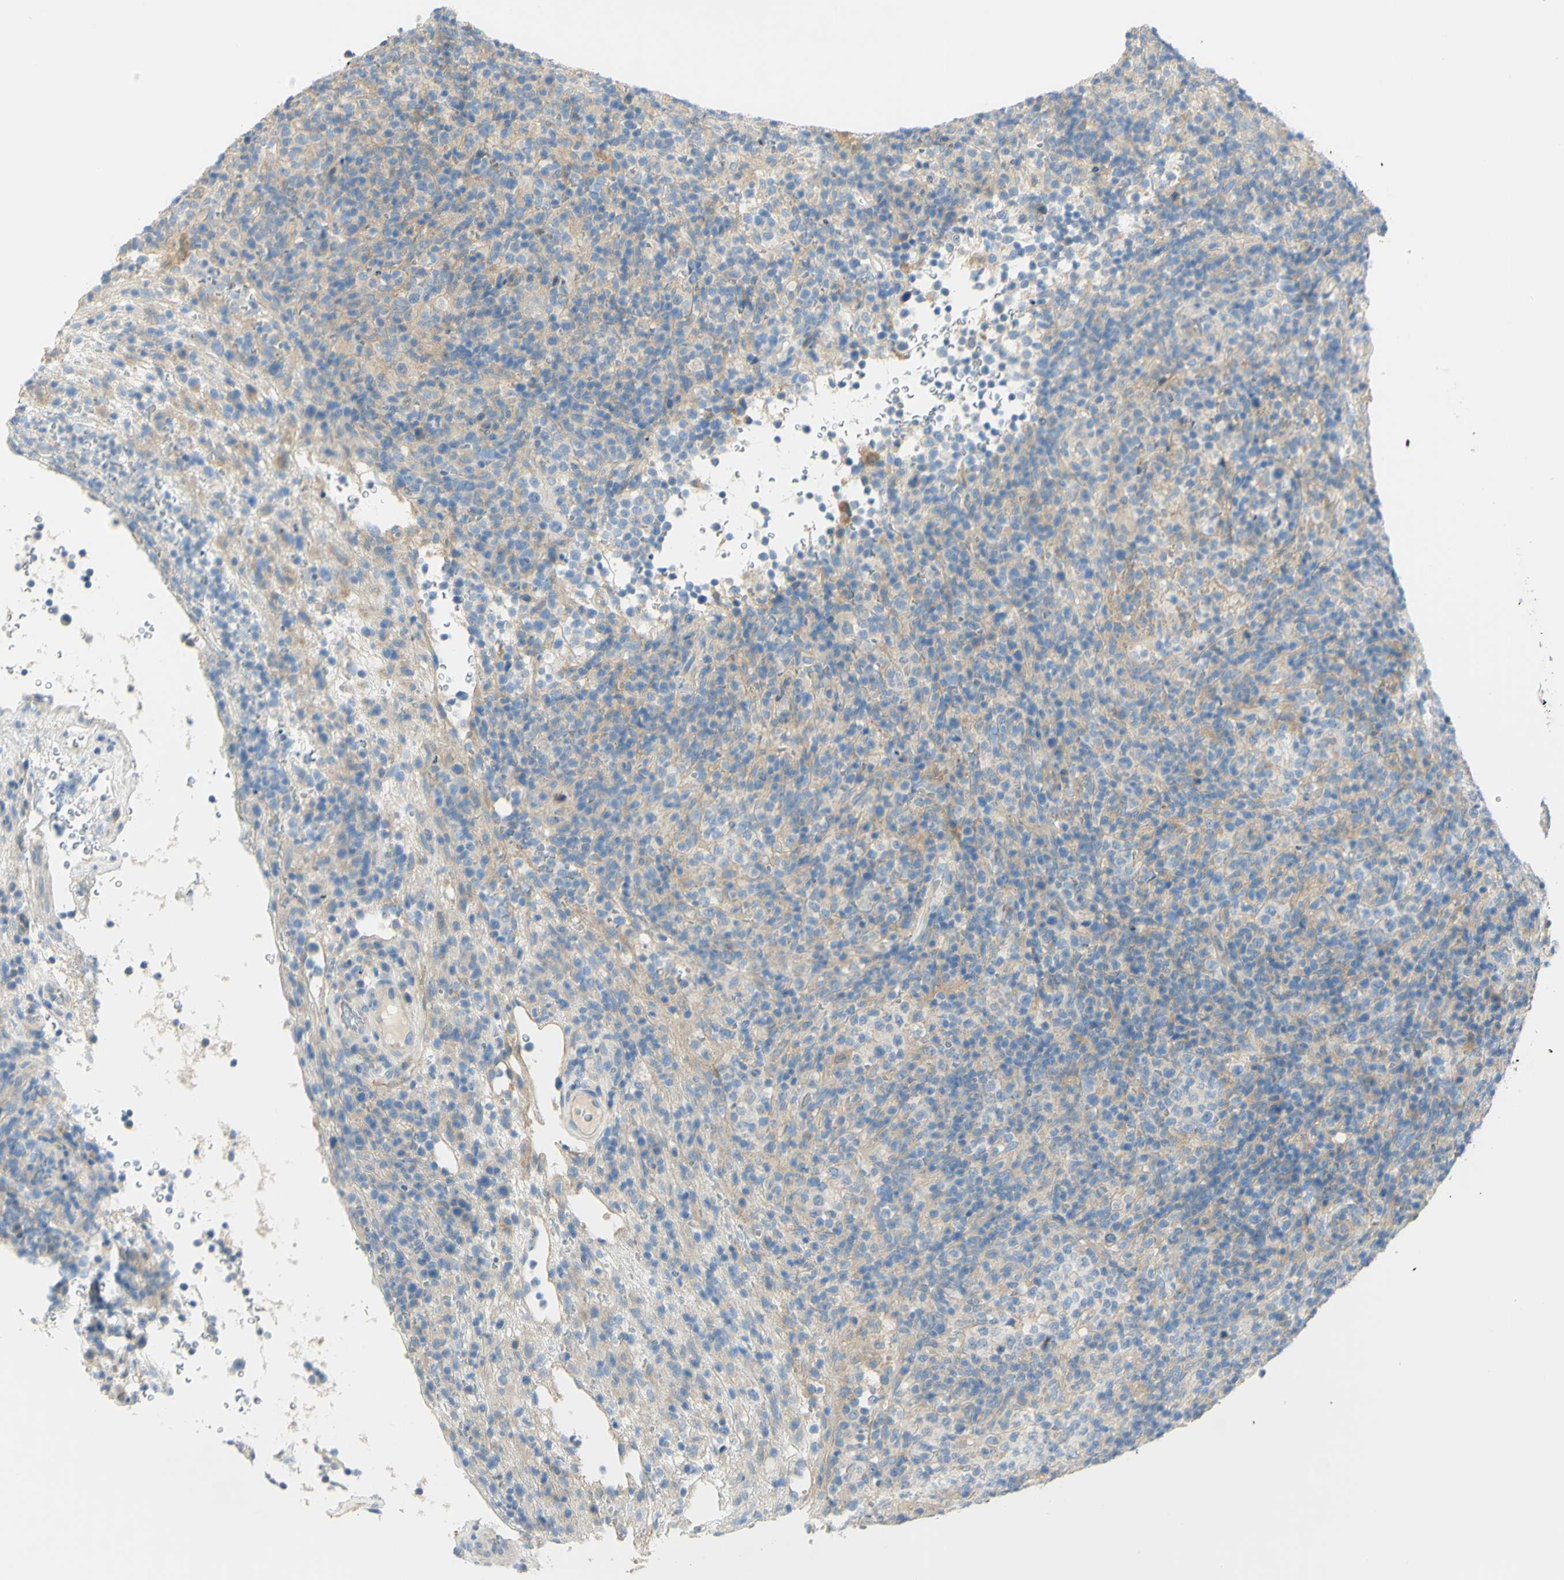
{"staining": {"intensity": "weak", "quantity": "<25%", "location": "cytoplasmic/membranous"}, "tissue": "lymphoma", "cell_type": "Tumor cells", "image_type": "cancer", "snomed": [{"axis": "morphology", "description": "Malignant lymphoma, non-Hodgkin's type, High grade"}, {"axis": "topography", "description": "Lymph node"}], "caption": "Lymphoma stained for a protein using immunohistochemistry (IHC) displays no staining tumor cells.", "gene": "GCNT3", "patient": {"sex": "female", "age": 76}}